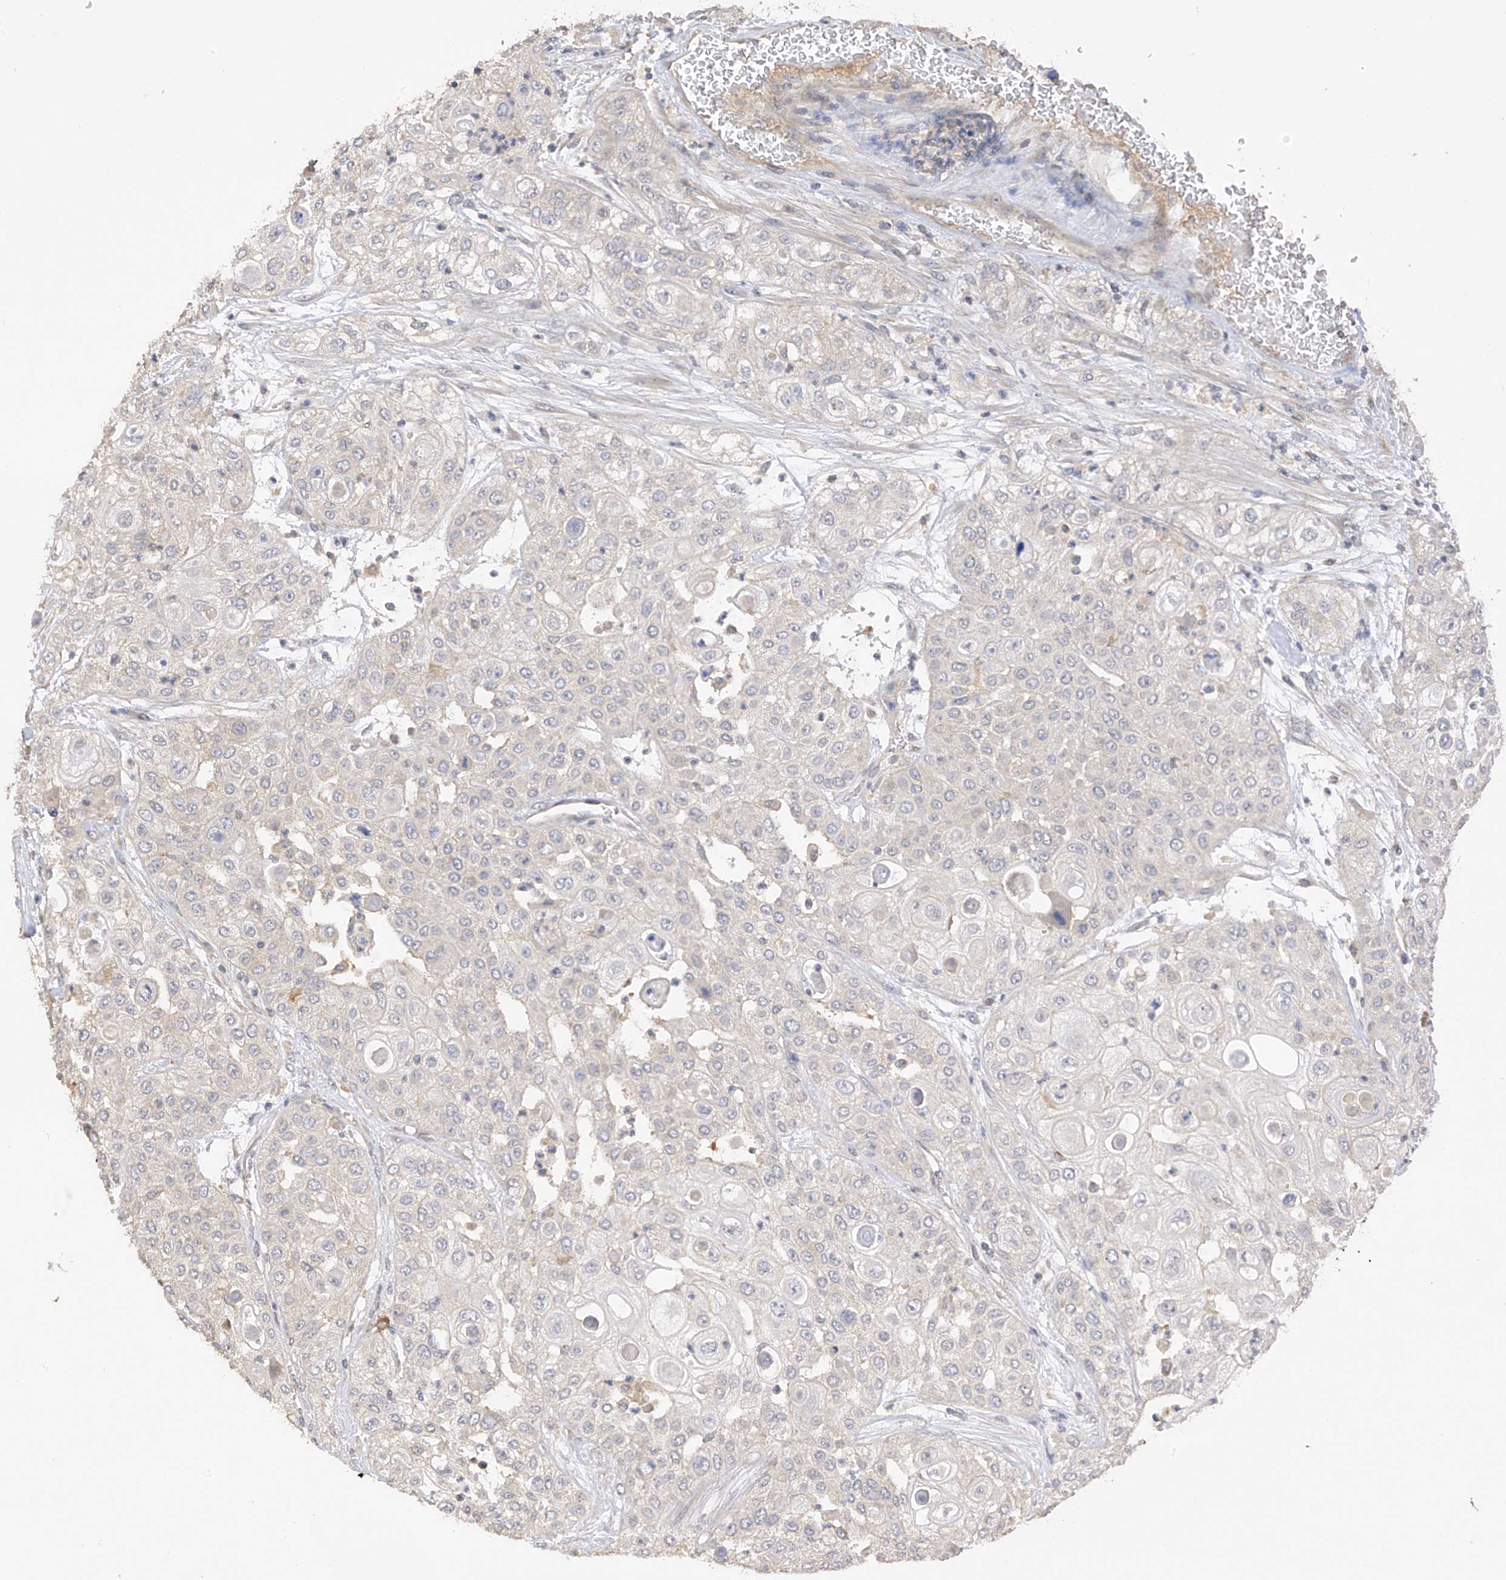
{"staining": {"intensity": "negative", "quantity": "none", "location": "none"}, "tissue": "urothelial cancer", "cell_type": "Tumor cells", "image_type": "cancer", "snomed": [{"axis": "morphology", "description": "Urothelial carcinoma, High grade"}, {"axis": "topography", "description": "Urinary bladder"}], "caption": "Tumor cells show no significant expression in high-grade urothelial carcinoma.", "gene": "REC8", "patient": {"sex": "female", "age": 79}}